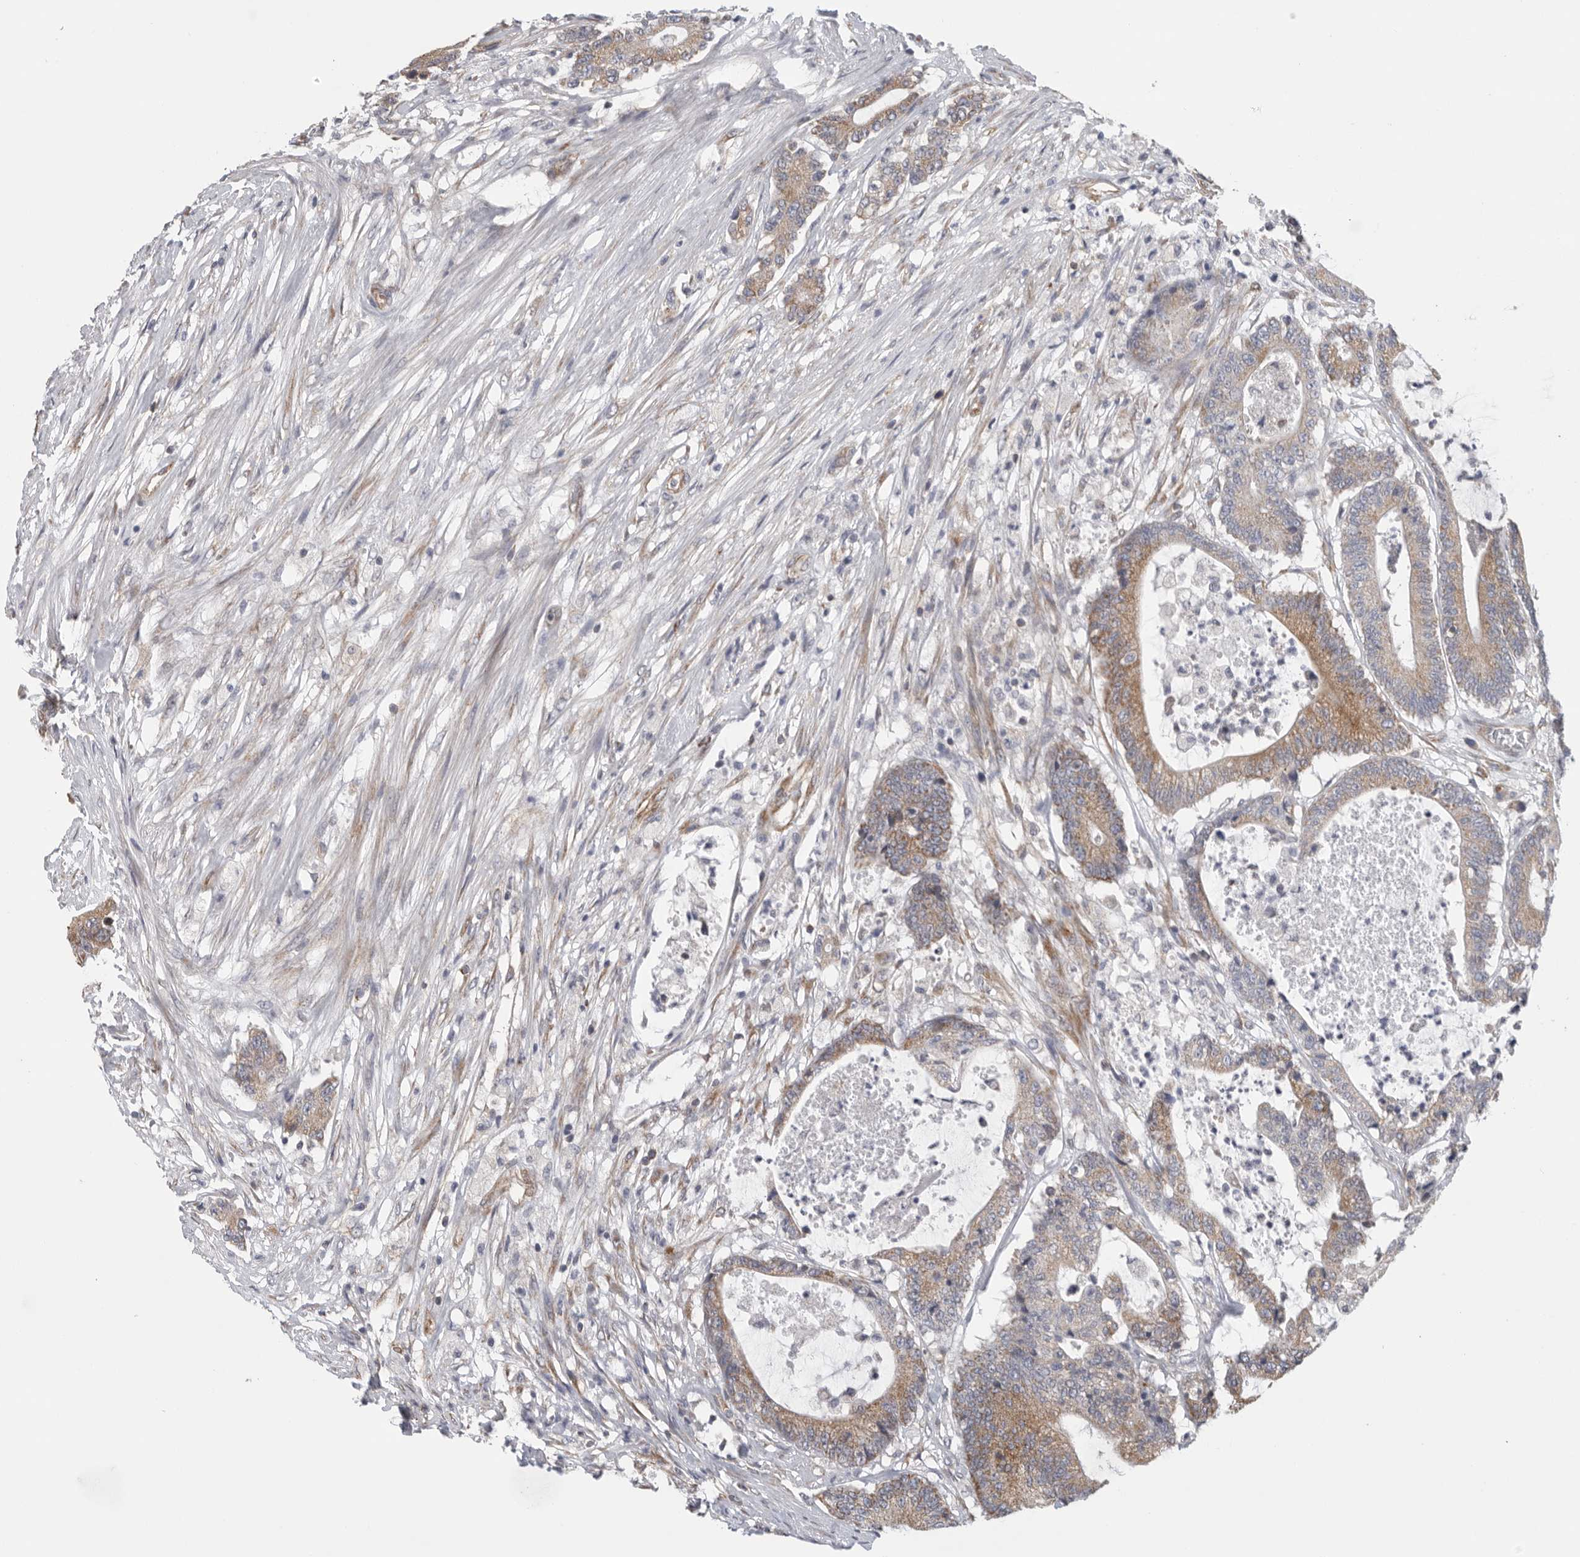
{"staining": {"intensity": "moderate", "quantity": ">75%", "location": "cytoplasmic/membranous"}, "tissue": "colorectal cancer", "cell_type": "Tumor cells", "image_type": "cancer", "snomed": [{"axis": "morphology", "description": "Adenocarcinoma, NOS"}, {"axis": "topography", "description": "Colon"}], "caption": "IHC histopathology image of neoplastic tissue: colorectal adenocarcinoma stained using immunohistochemistry (IHC) displays medium levels of moderate protein expression localized specifically in the cytoplasmic/membranous of tumor cells, appearing as a cytoplasmic/membranous brown color.", "gene": "FKBP8", "patient": {"sex": "female", "age": 84}}